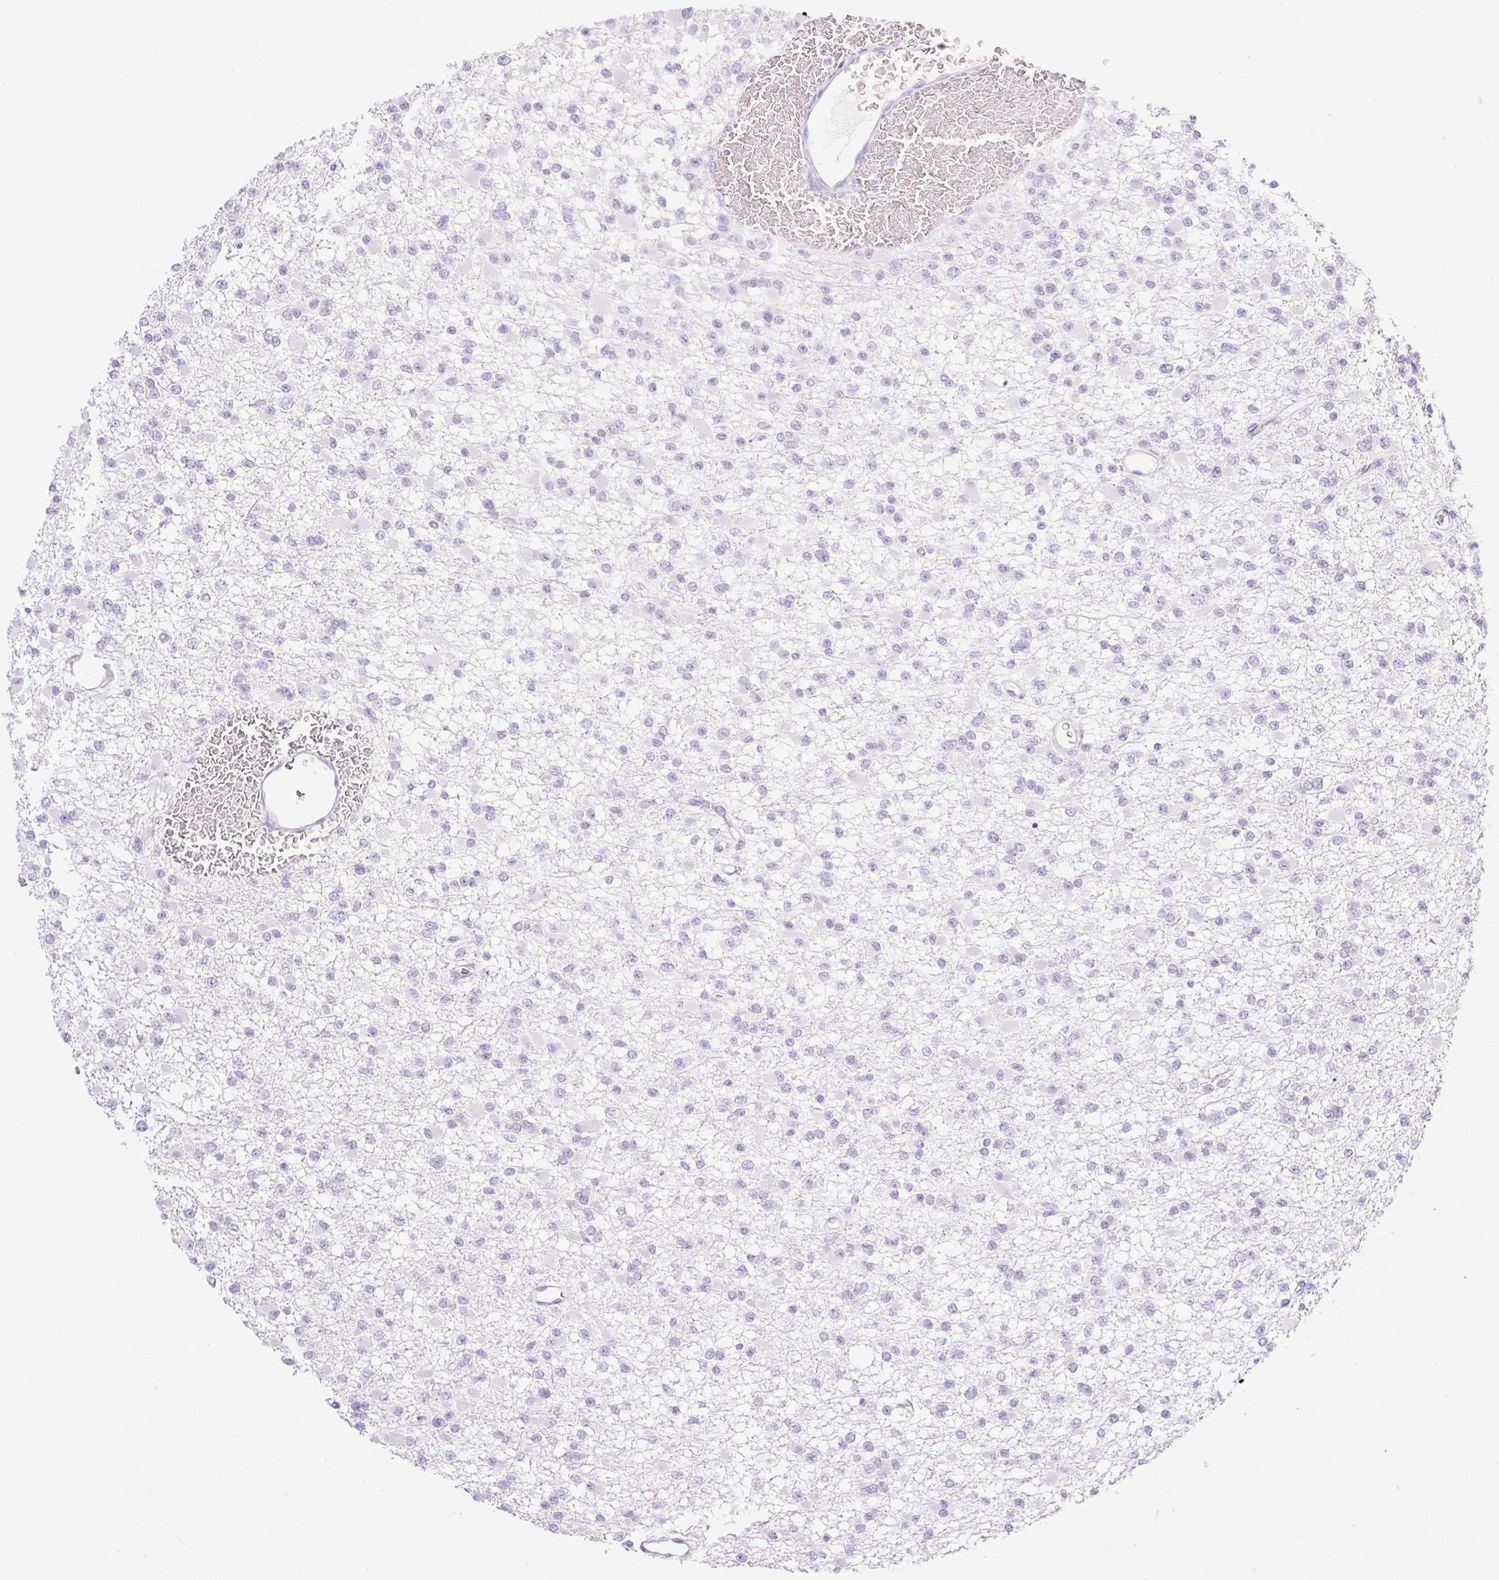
{"staining": {"intensity": "negative", "quantity": "none", "location": "none"}, "tissue": "glioma", "cell_type": "Tumor cells", "image_type": "cancer", "snomed": [{"axis": "morphology", "description": "Glioma, malignant, Low grade"}, {"axis": "topography", "description": "Brain"}], "caption": "An immunohistochemistry (IHC) histopathology image of glioma is shown. There is no staining in tumor cells of glioma.", "gene": "SPRR4", "patient": {"sex": "female", "age": 22}}